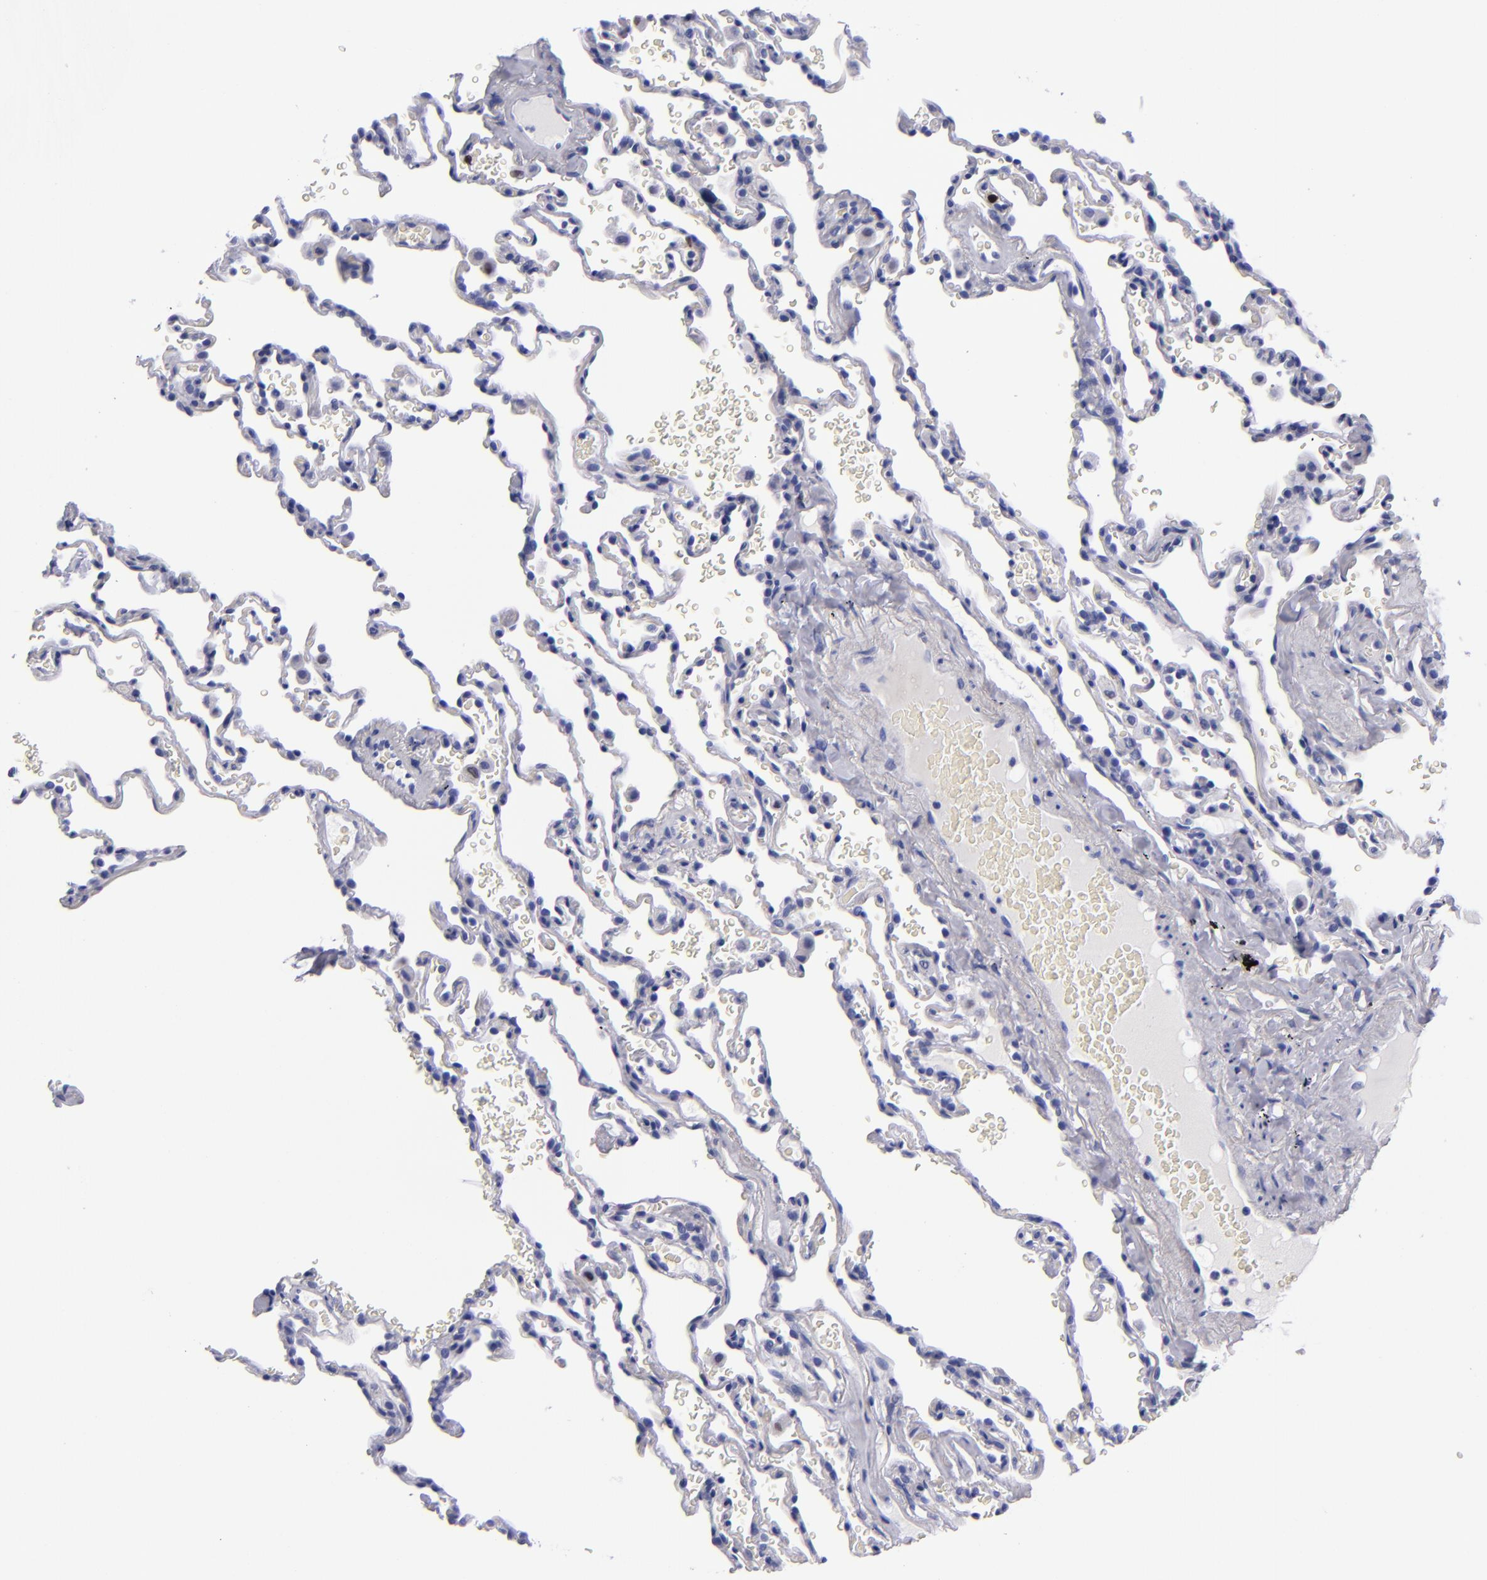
{"staining": {"intensity": "moderate", "quantity": "<25%", "location": "nuclear"}, "tissue": "lung", "cell_type": "Alveolar cells", "image_type": "normal", "snomed": [{"axis": "morphology", "description": "Normal tissue, NOS"}, {"axis": "topography", "description": "Lung"}], "caption": "Protein expression analysis of benign lung reveals moderate nuclear expression in approximately <25% of alveolar cells.", "gene": "MCM7", "patient": {"sex": "male", "age": 59}}